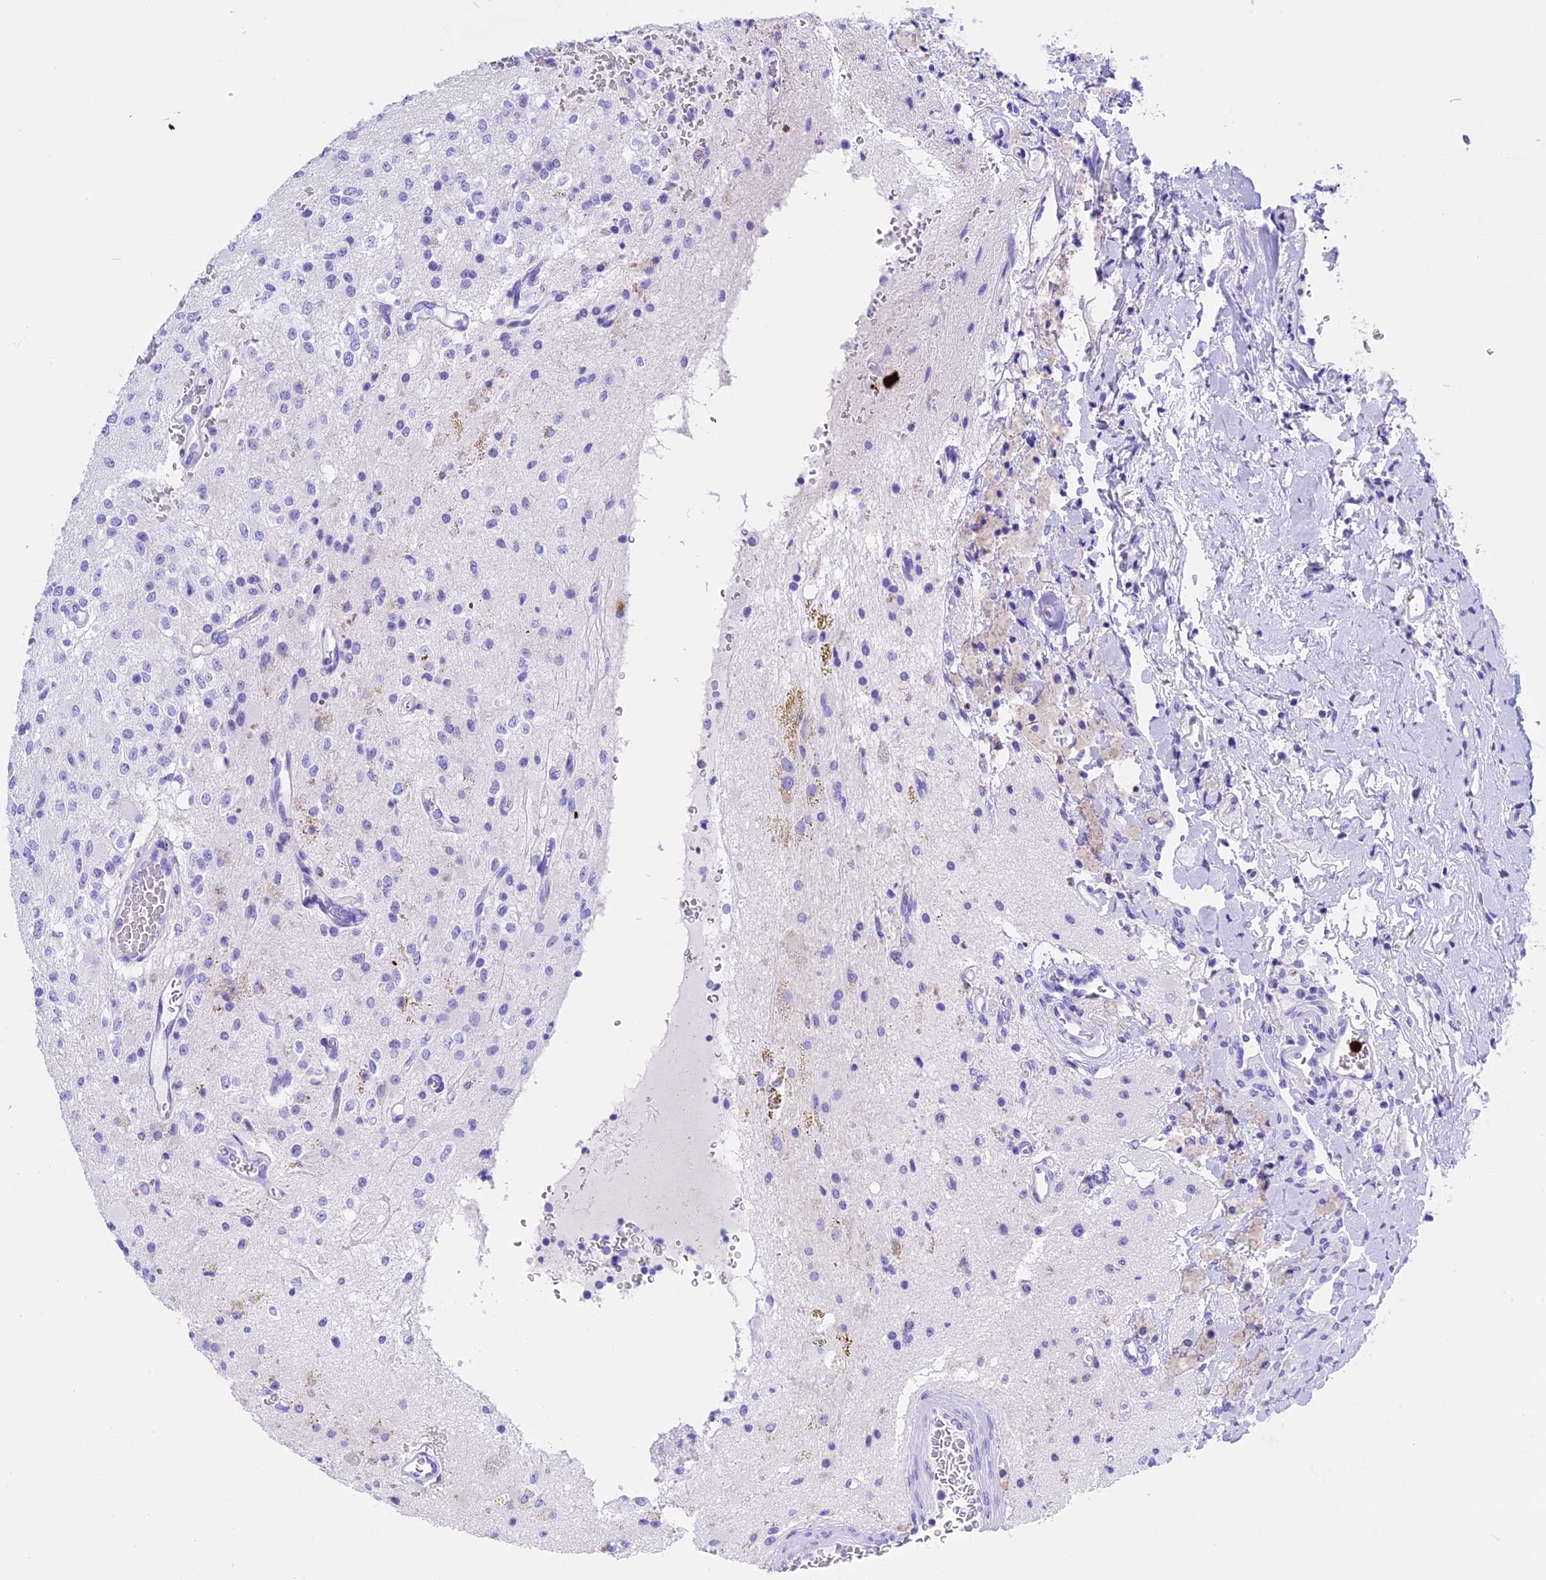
{"staining": {"intensity": "negative", "quantity": "none", "location": "none"}, "tissue": "glioma", "cell_type": "Tumor cells", "image_type": "cancer", "snomed": [{"axis": "morphology", "description": "Glioma, malignant, High grade"}, {"axis": "topography", "description": "Brain"}], "caption": "A high-resolution photomicrograph shows IHC staining of glioma, which reveals no significant positivity in tumor cells.", "gene": "CLC", "patient": {"sex": "male", "age": 34}}